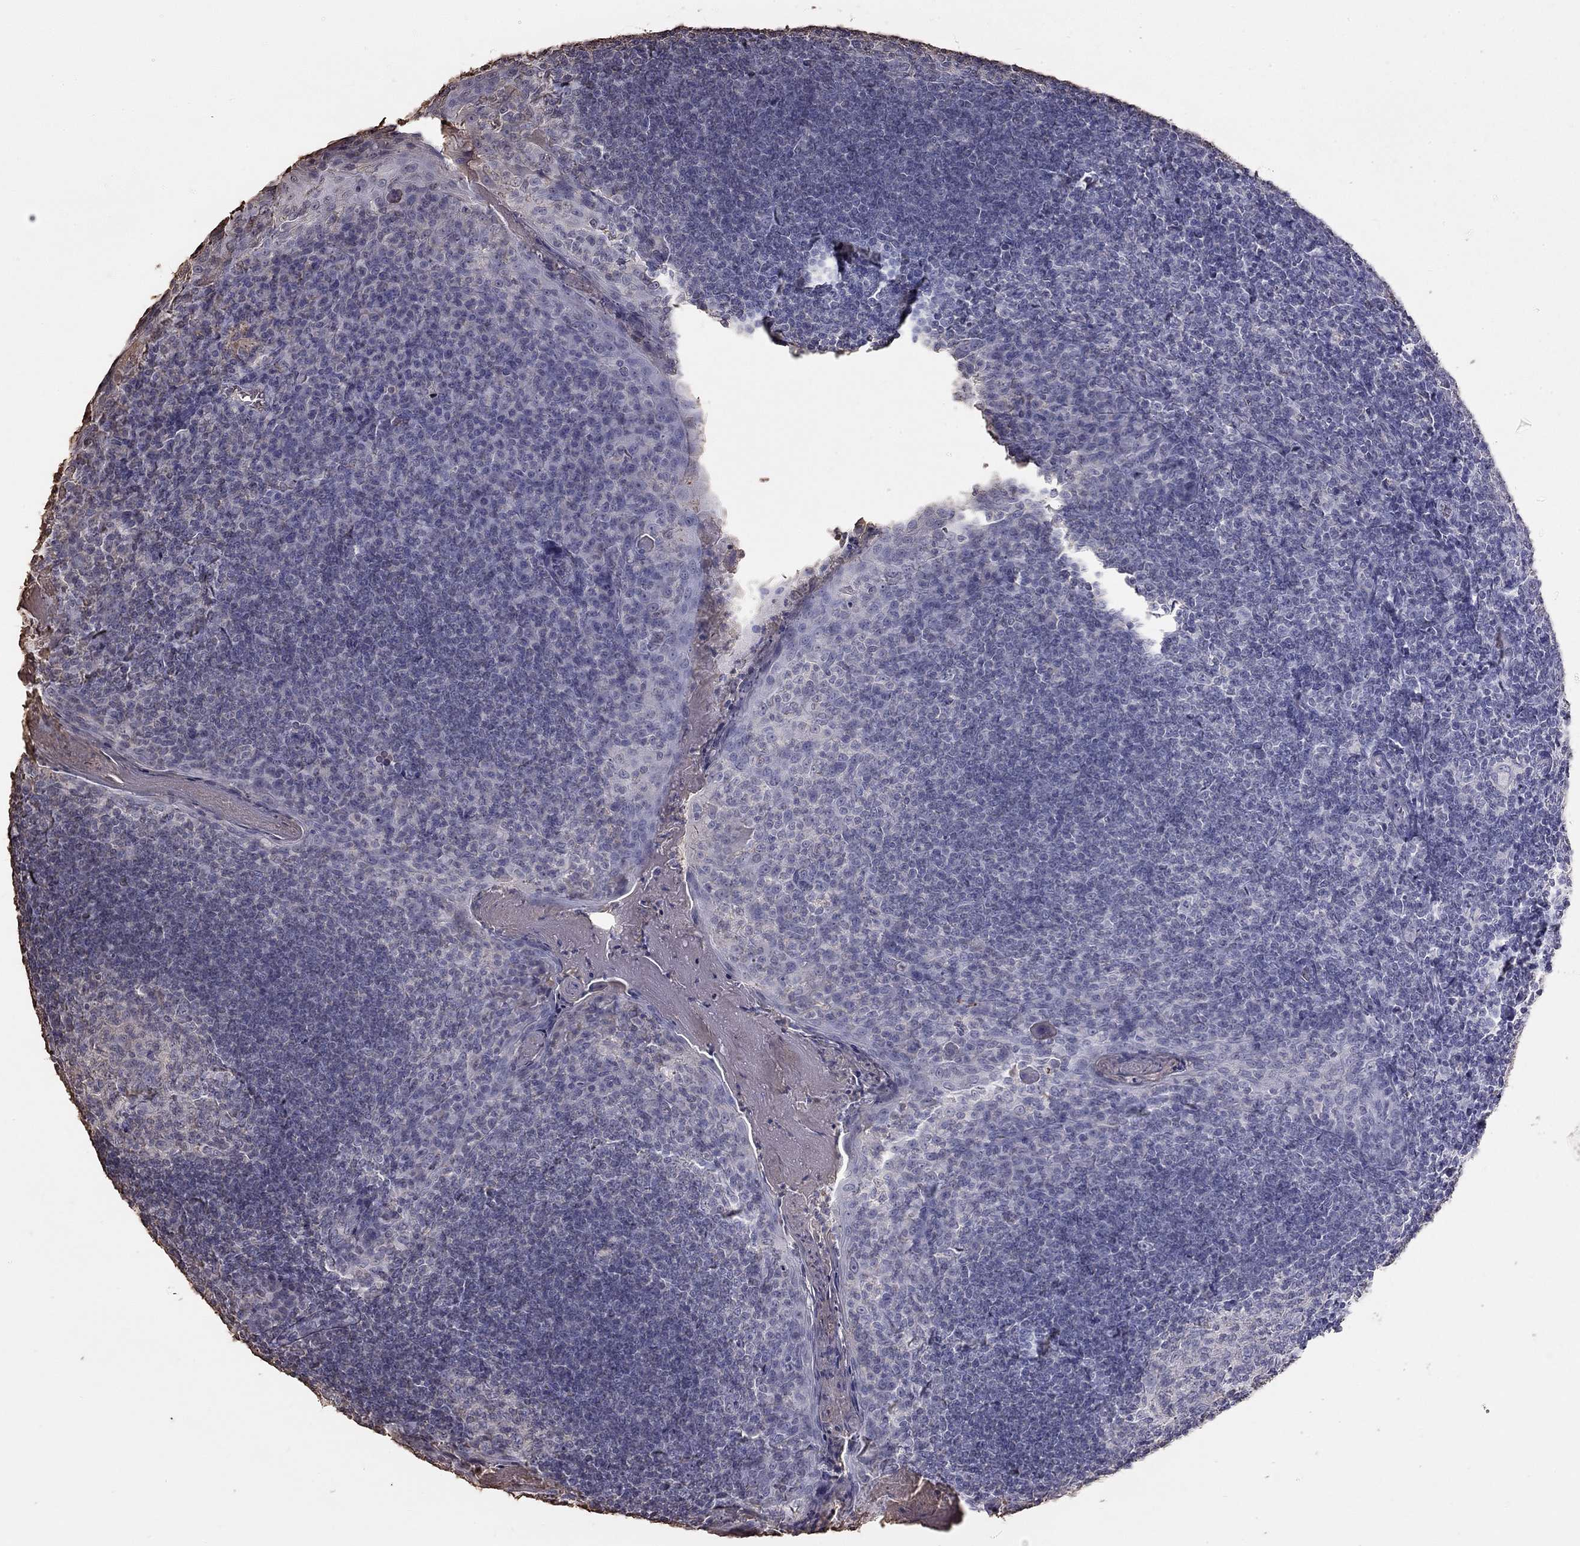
{"staining": {"intensity": "negative", "quantity": "none", "location": "none"}, "tissue": "tonsil", "cell_type": "Germinal center cells", "image_type": "normal", "snomed": [{"axis": "morphology", "description": "Normal tissue, NOS"}, {"axis": "topography", "description": "Tonsil"}], "caption": "Tonsil stained for a protein using immunohistochemistry displays no staining germinal center cells.", "gene": "SUN3", "patient": {"sex": "female", "age": 13}}